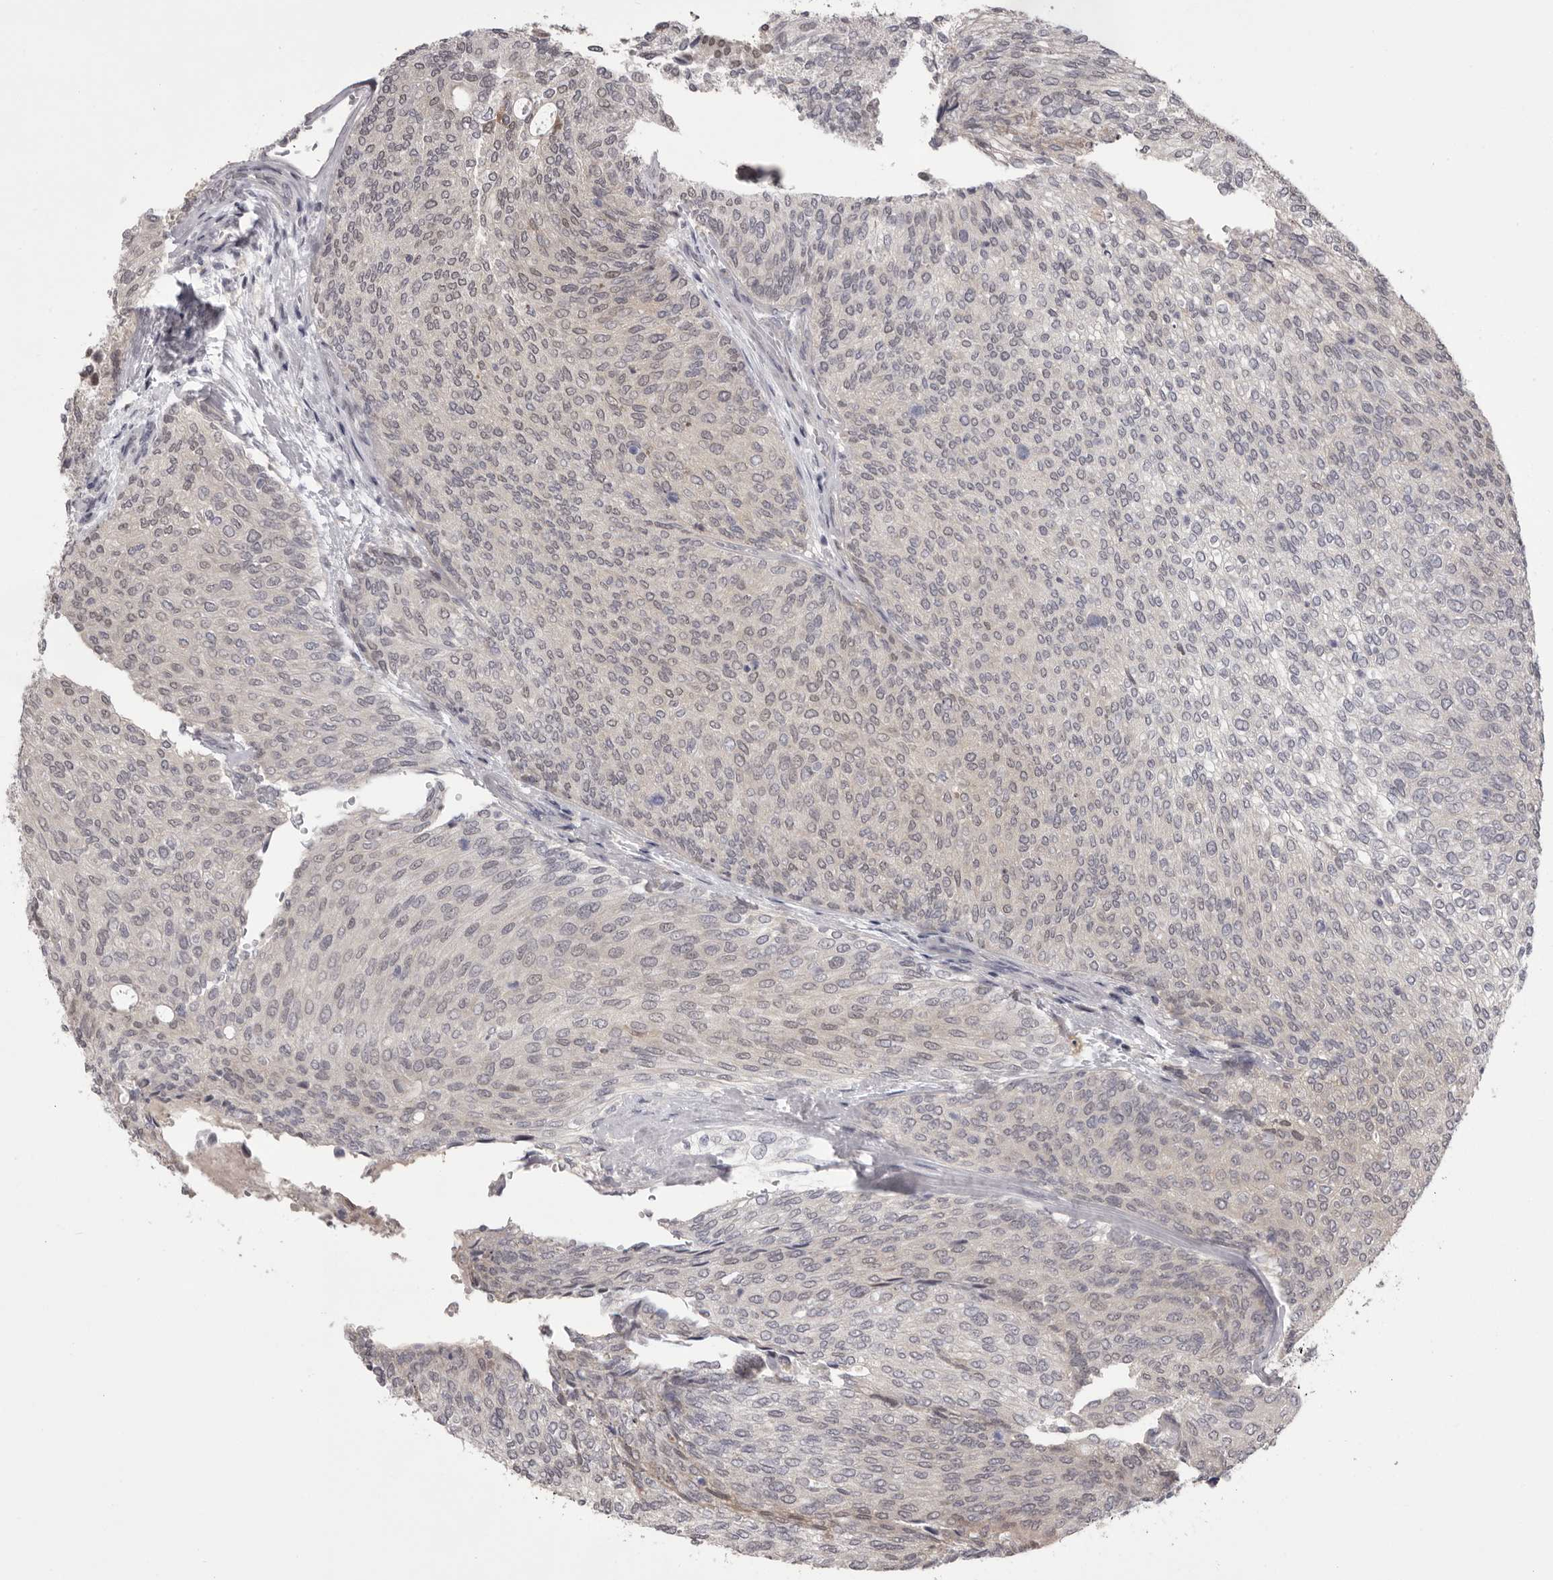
{"staining": {"intensity": "weak", "quantity": "<25%", "location": "nuclear"}, "tissue": "urothelial cancer", "cell_type": "Tumor cells", "image_type": "cancer", "snomed": [{"axis": "morphology", "description": "Urothelial carcinoma, Low grade"}, {"axis": "topography", "description": "Urinary bladder"}], "caption": "Tumor cells are negative for brown protein staining in urothelial cancer. (Immunohistochemistry (ihc), brightfield microscopy, high magnification).", "gene": "MDH1", "patient": {"sex": "female", "age": 79}}